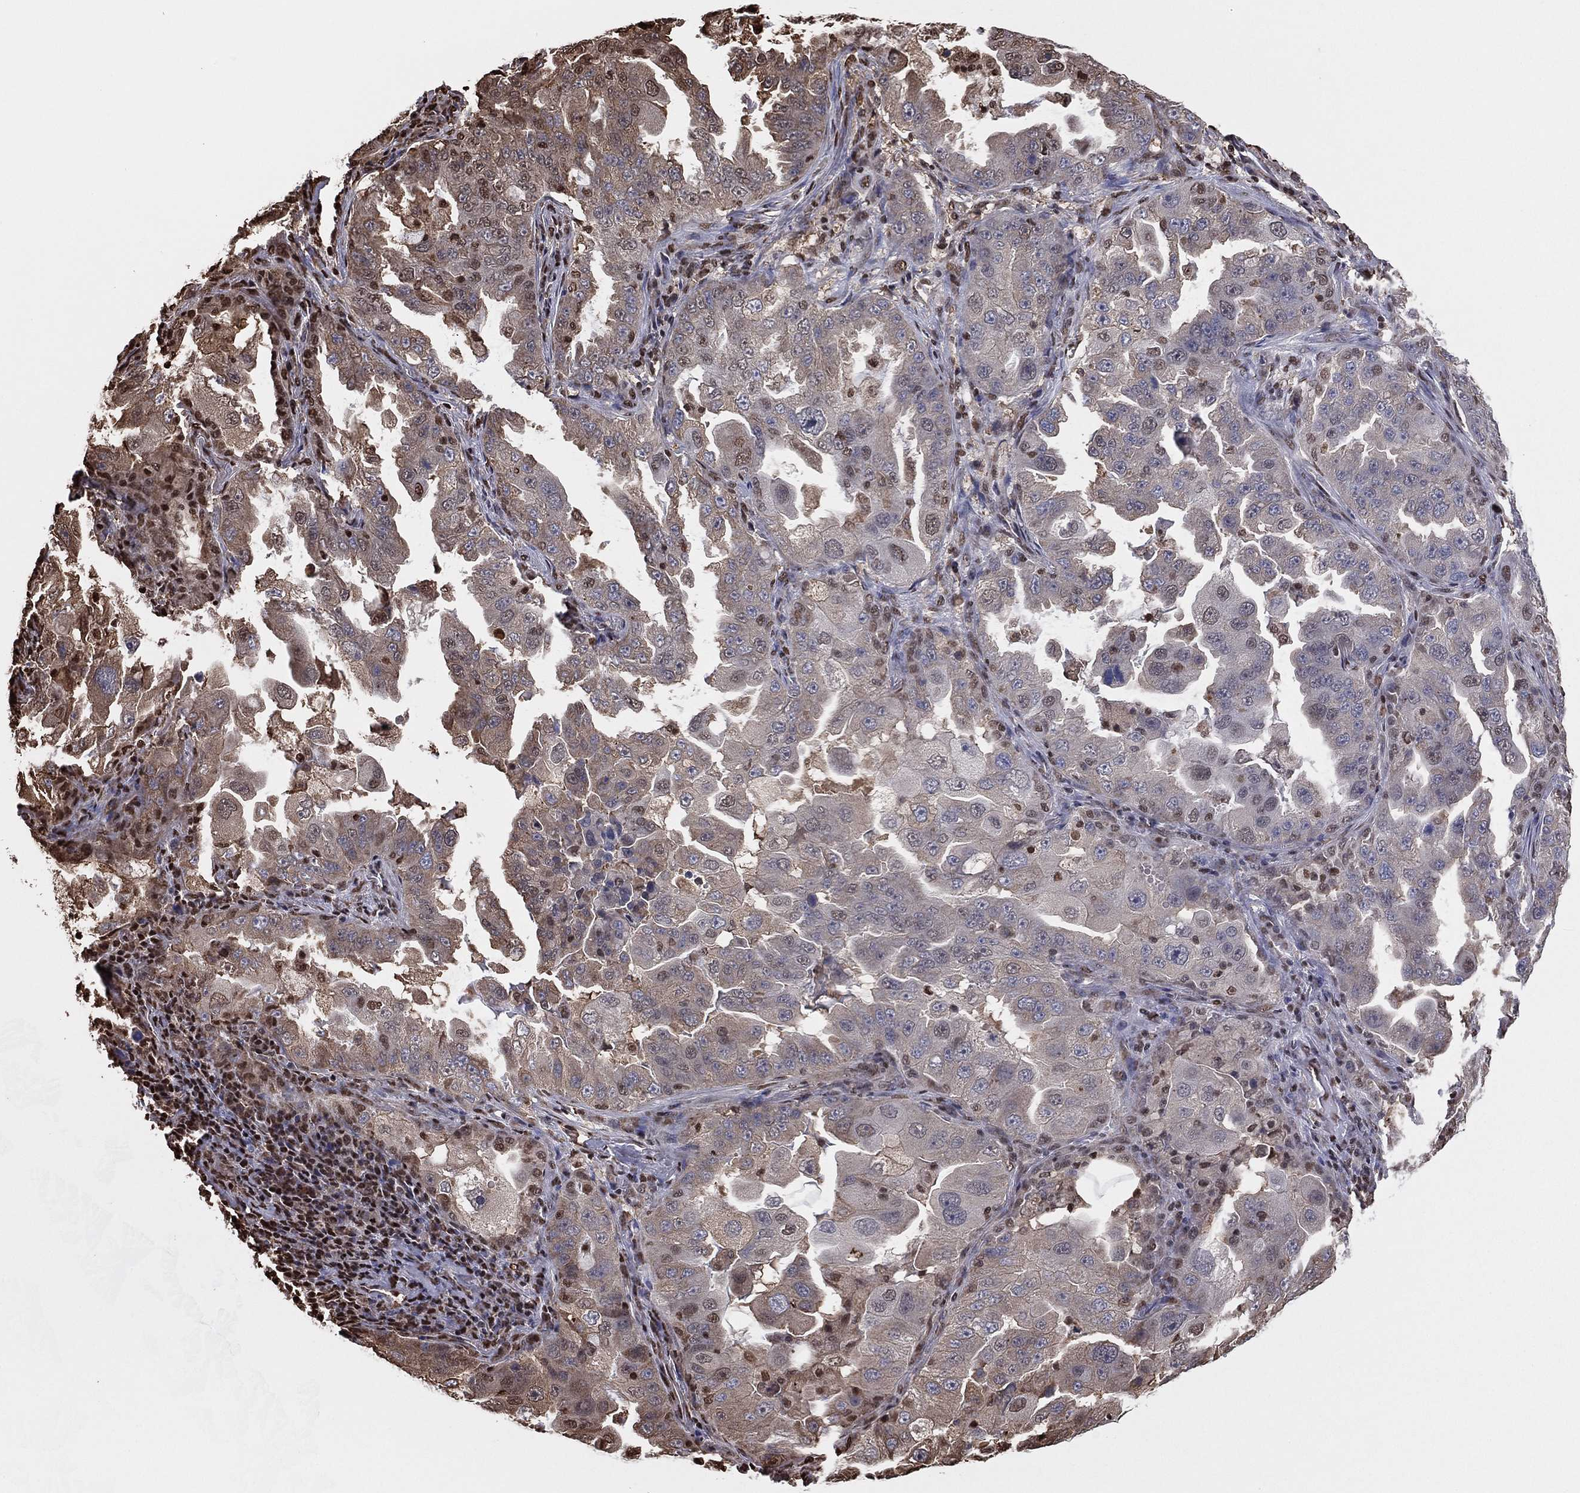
{"staining": {"intensity": "weak", "quantity": "<25%", "location": "cytoplasmic/membranous,nuclear"}, "tissue": "lung cancer", "cell_type": "Tumor cells", "image_type": "cancer", "snomed": [{"axis": "morphology", "description": "Adenocarcinoma, NOS"}, {"axis": "topography", "description": "Lung"}], "caption": "Immunohistochemistry photomicrograph of neoplastic tissue: human lung cancer stained with DAB (3,3'-diaminobenzidine) demonstrates no significant protein staining in tumor cells.", "gene": "GAPDH", "patient": {"sex": "female", "age": 61}}